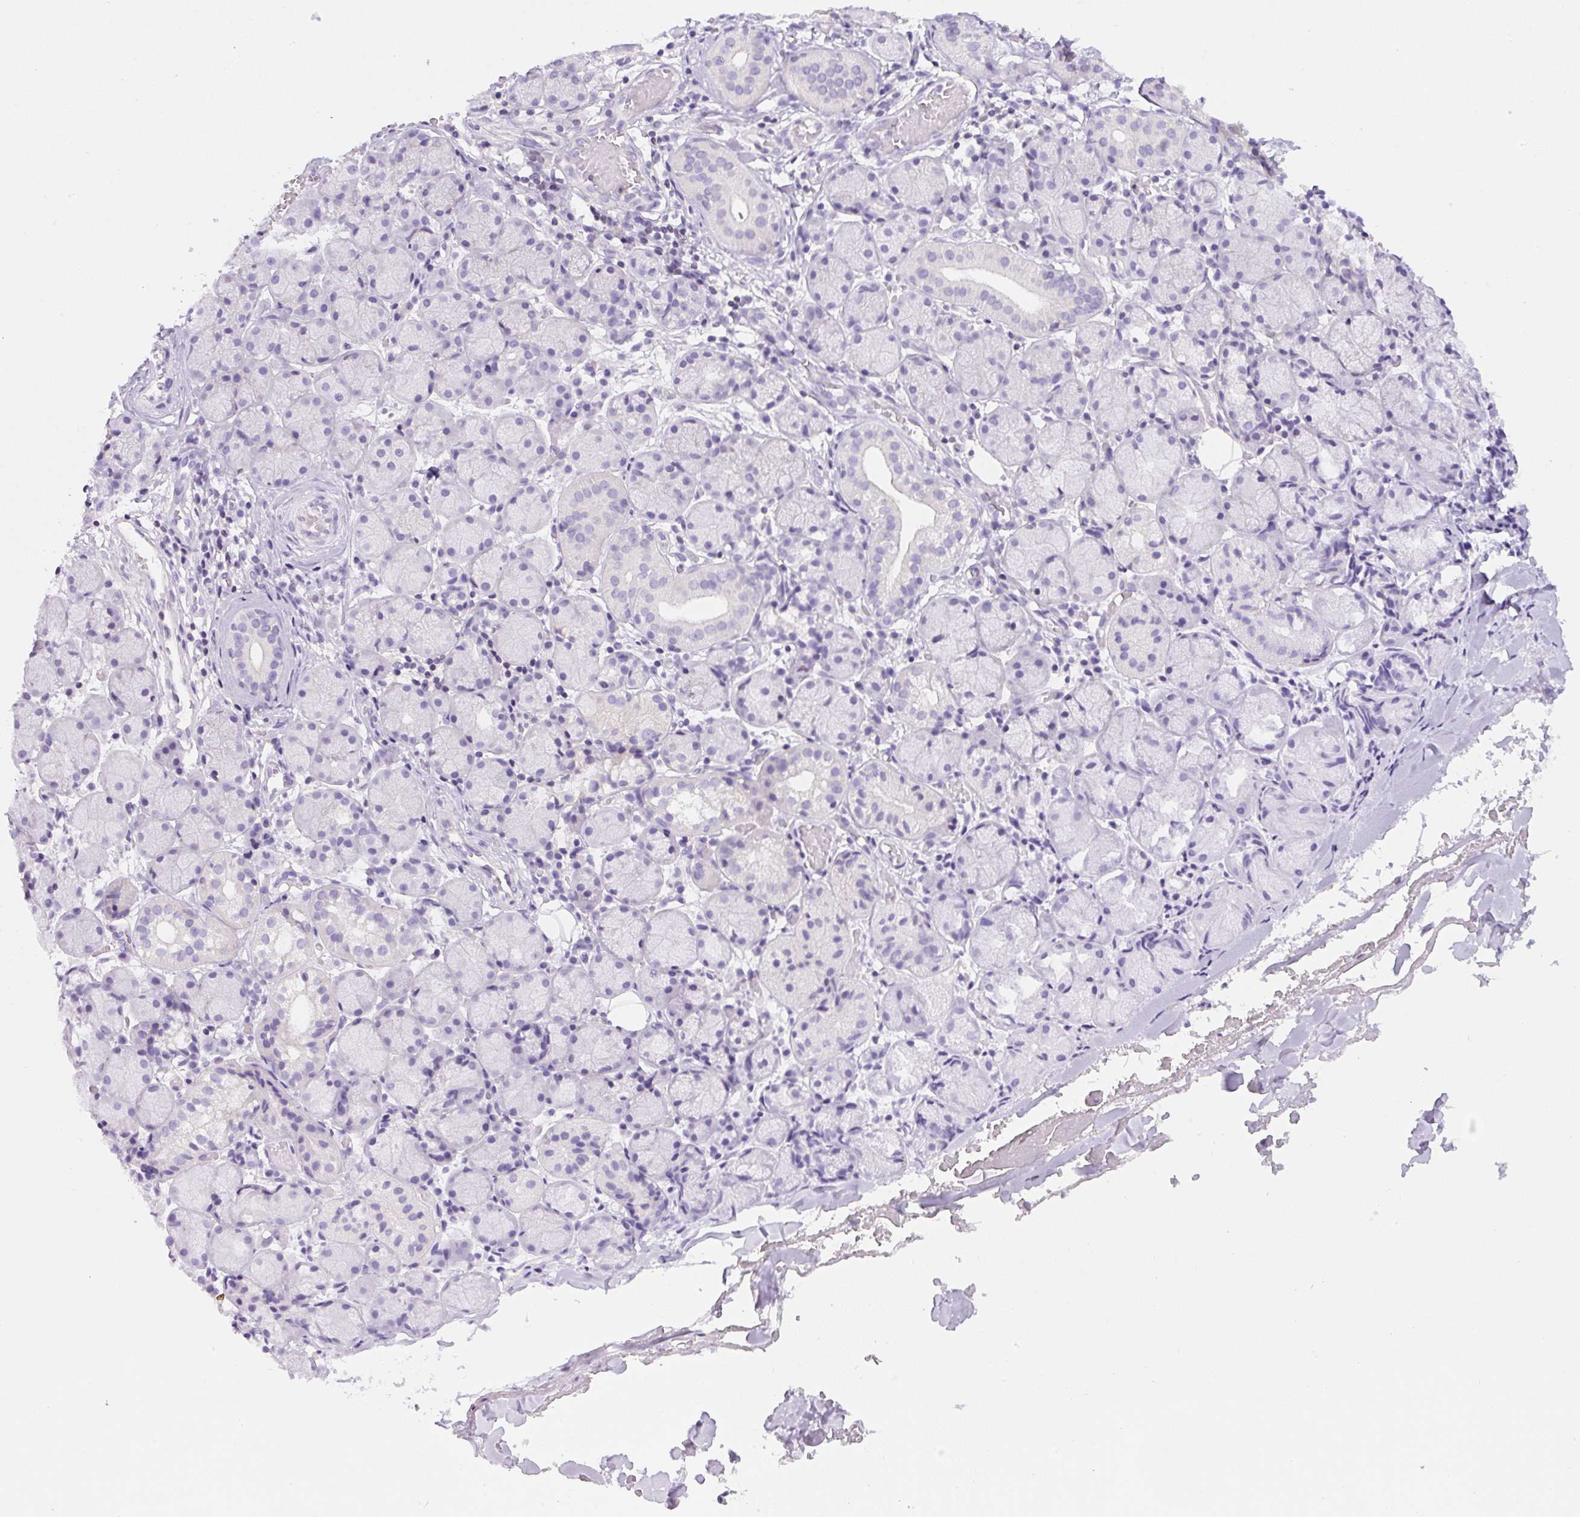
{"staining": {"intensity": "negative", "quantity": "none", "location": "none"}, "tissue": "salivary gland", "cell_type": "Glandular cells", "image_type": "normal", "snomed": [{"axis": "morphology", "description": "Normal tissue, NOS"}, {"axis": "topography", "description": "Salivary gland"}], "caption": "IHC of normal human salivary gland shows no expression in glandular cells.", "gene": "PIP5KL1", "patient": {"sex": "female", "age": 24}}